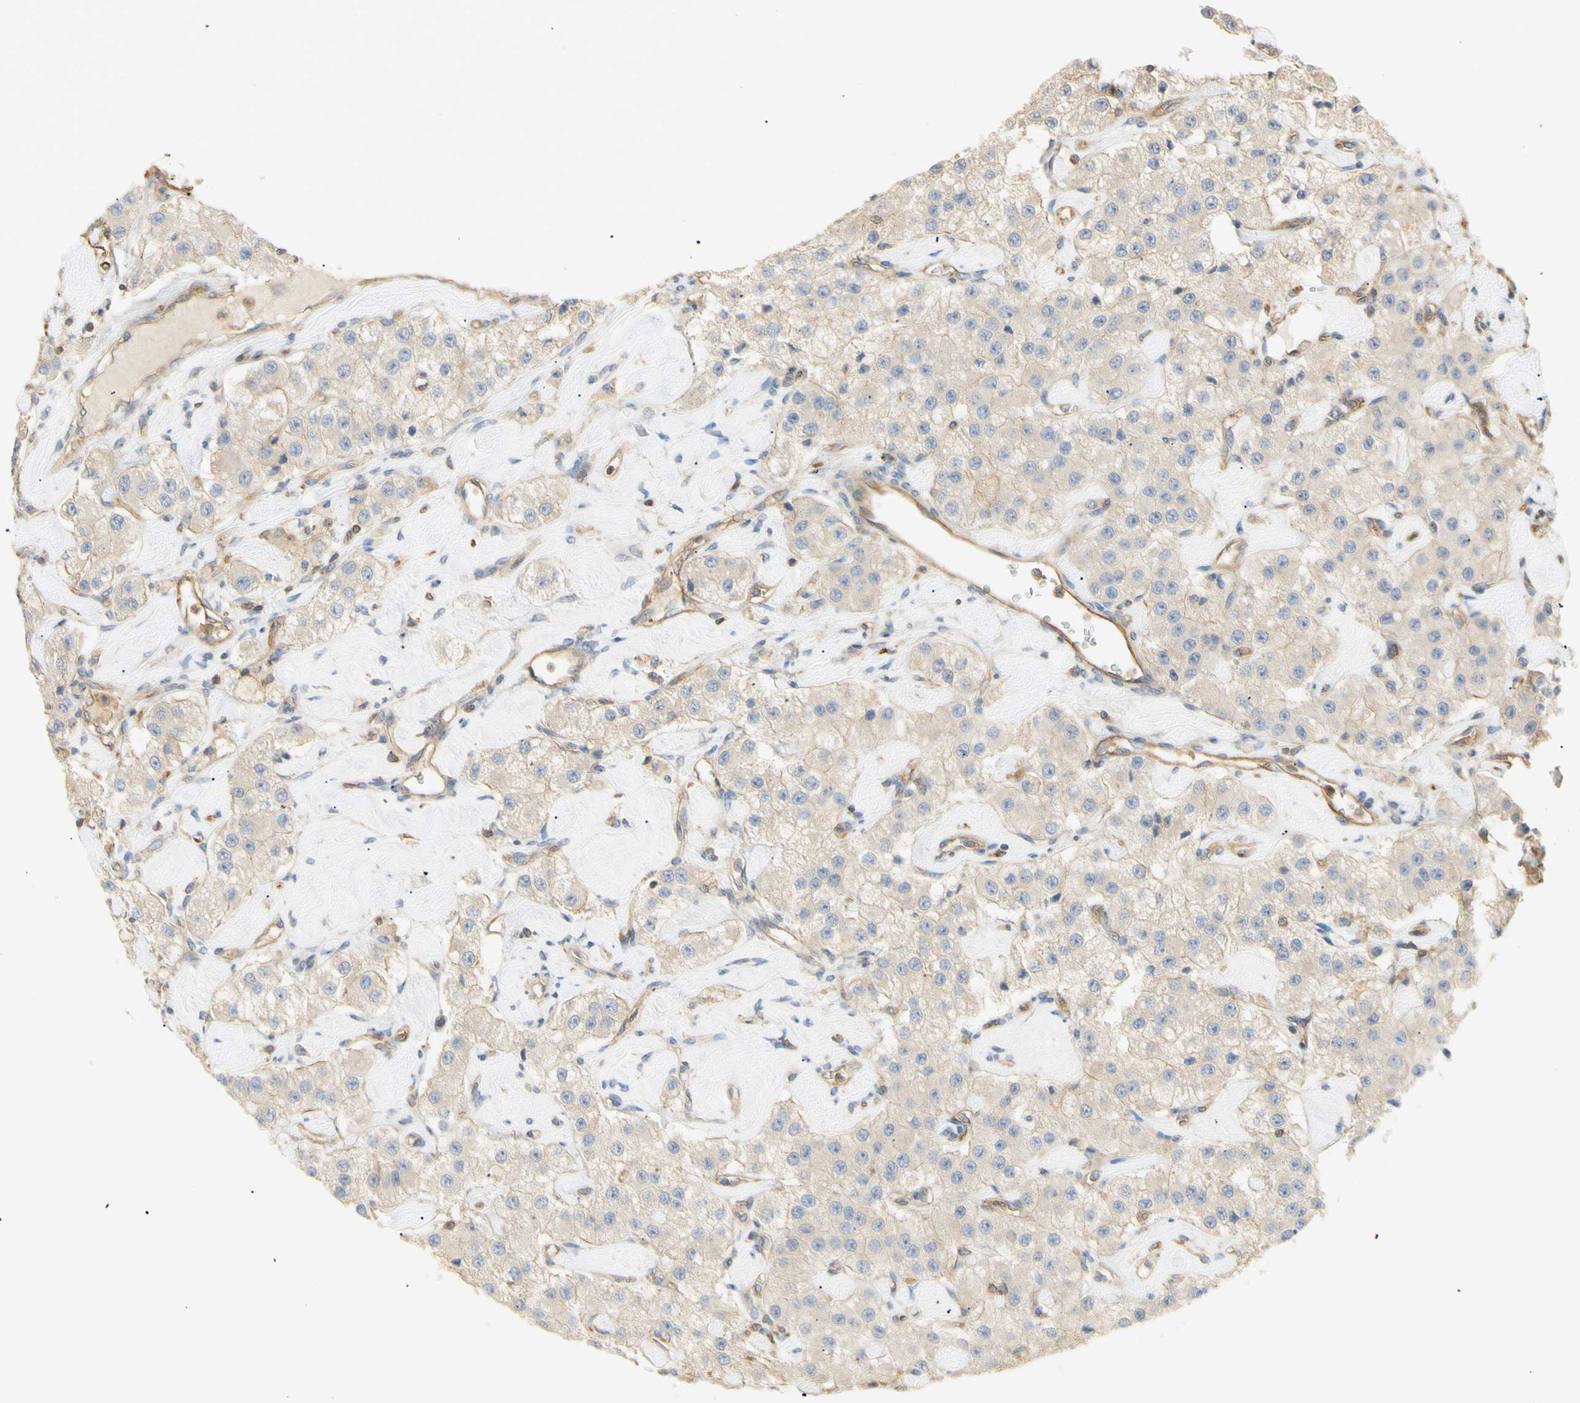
{"staining": {"intensity": "negative", "quantity": "none", "location": "none"}, "tissue": "carcinoid", "cell_type": "Tumor cells", "image_type": "cancer", "snomed": [{"axis": "morphology", "description": "Carcinoid, malignant, NOS"}, {"axis": "topography", "description": "Pancreas"}], "caption": "Immunohistochemistry (IHC) of human carcinoid exhibits no positivity in tumor cells.", "gene": "KCNE4", "patient": {"sex": "male", "age": 41}}